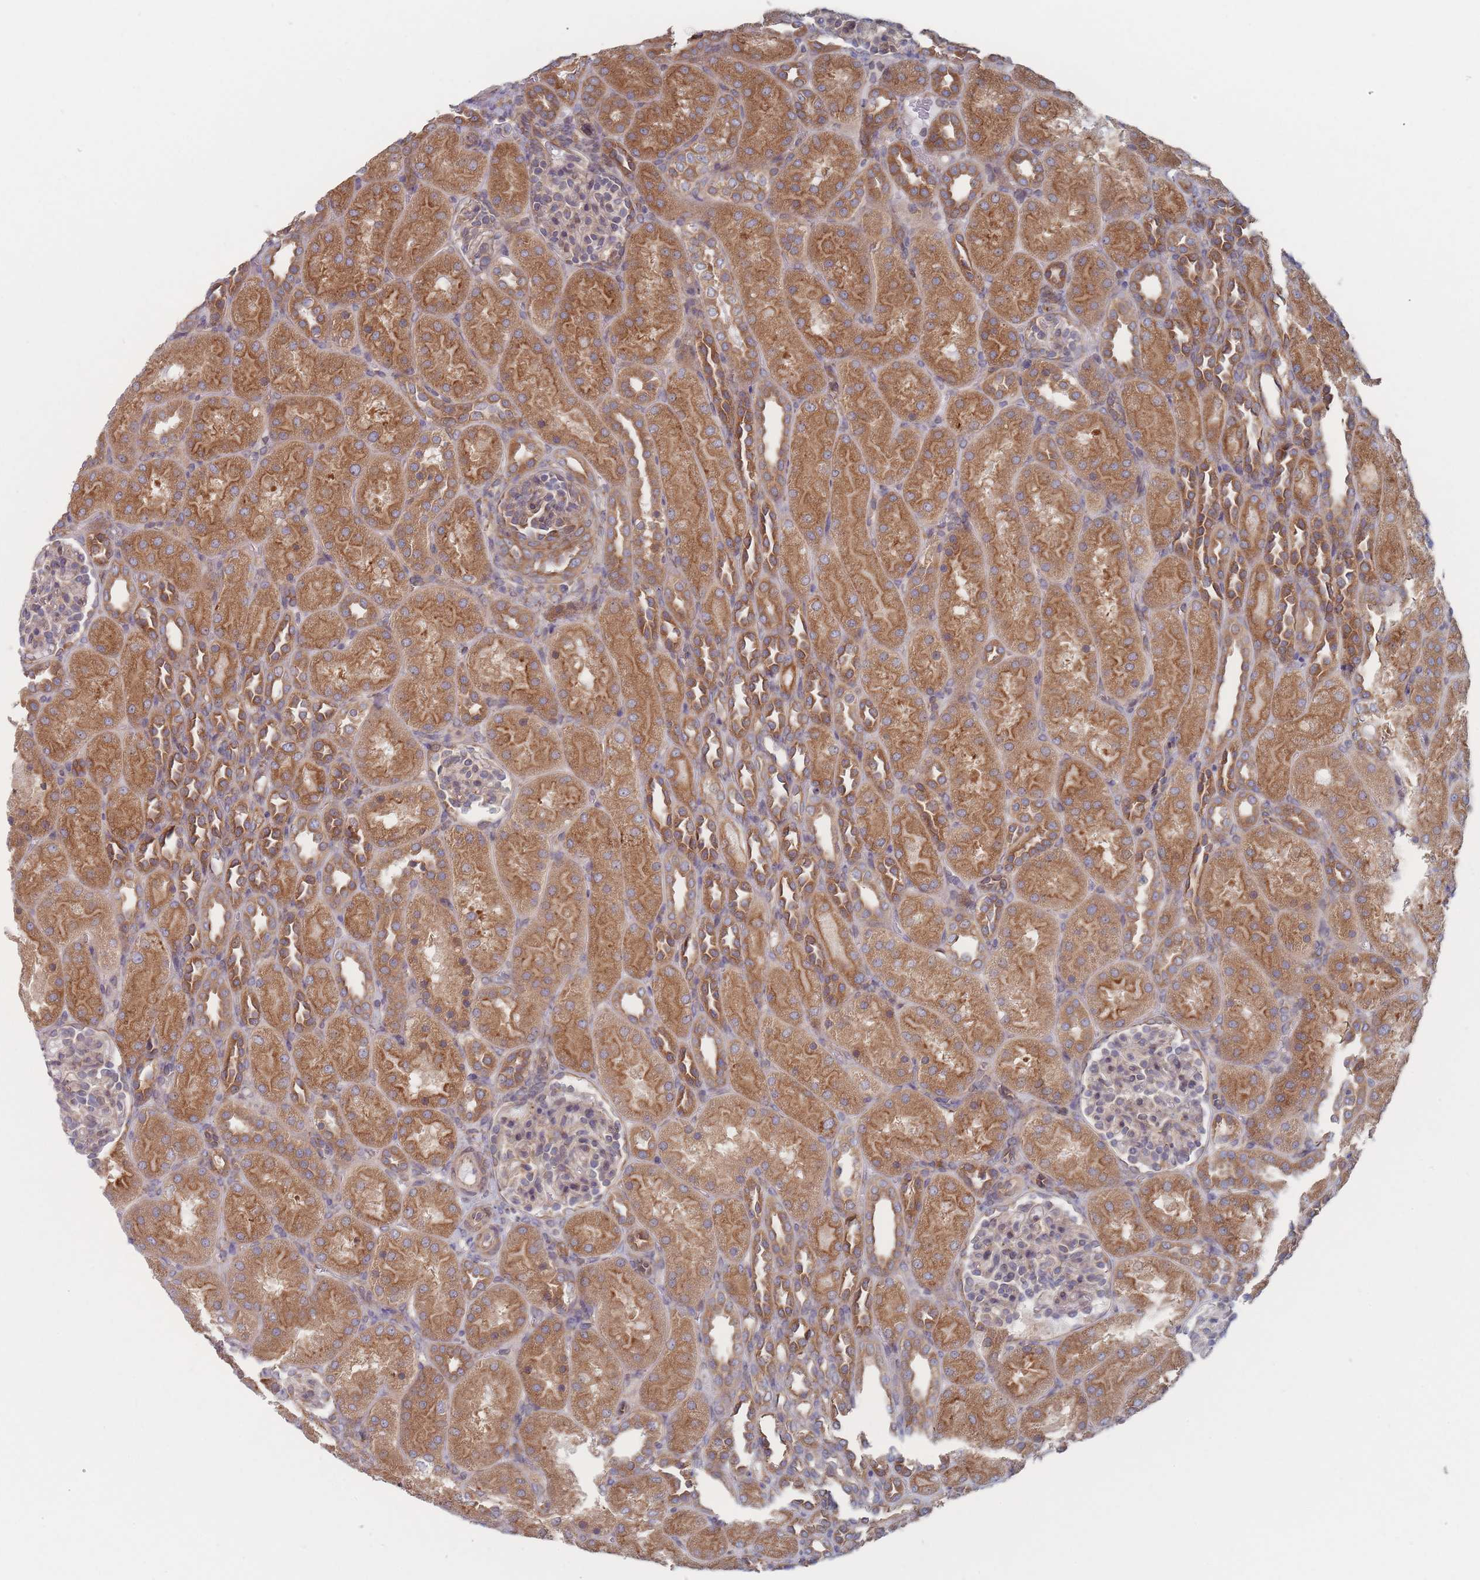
{"staining": {"intensity": "weak", "quantity": "25%-75%", "location": "cytoplasmic/membranous"}, "tissue": "kidney", "cell_type": "Cells in glomeruli", "image_type": "normal", "snomed": [{"axis": "morphology", "description": "Normal tissue, NOS"}, {"axis": "topography", "description": "Kidney"}], "caption": "This micrograph shows benign kidney stained with immunohistochemistry (IHC) to label a protein in brown. The cytoplasmic/membranous of cells in glomeruli show weak positivity for the protein. Nuclei are counter-stained blue.", "gene": "KDSR", "patient": {"sex": "male", "age": 1}}